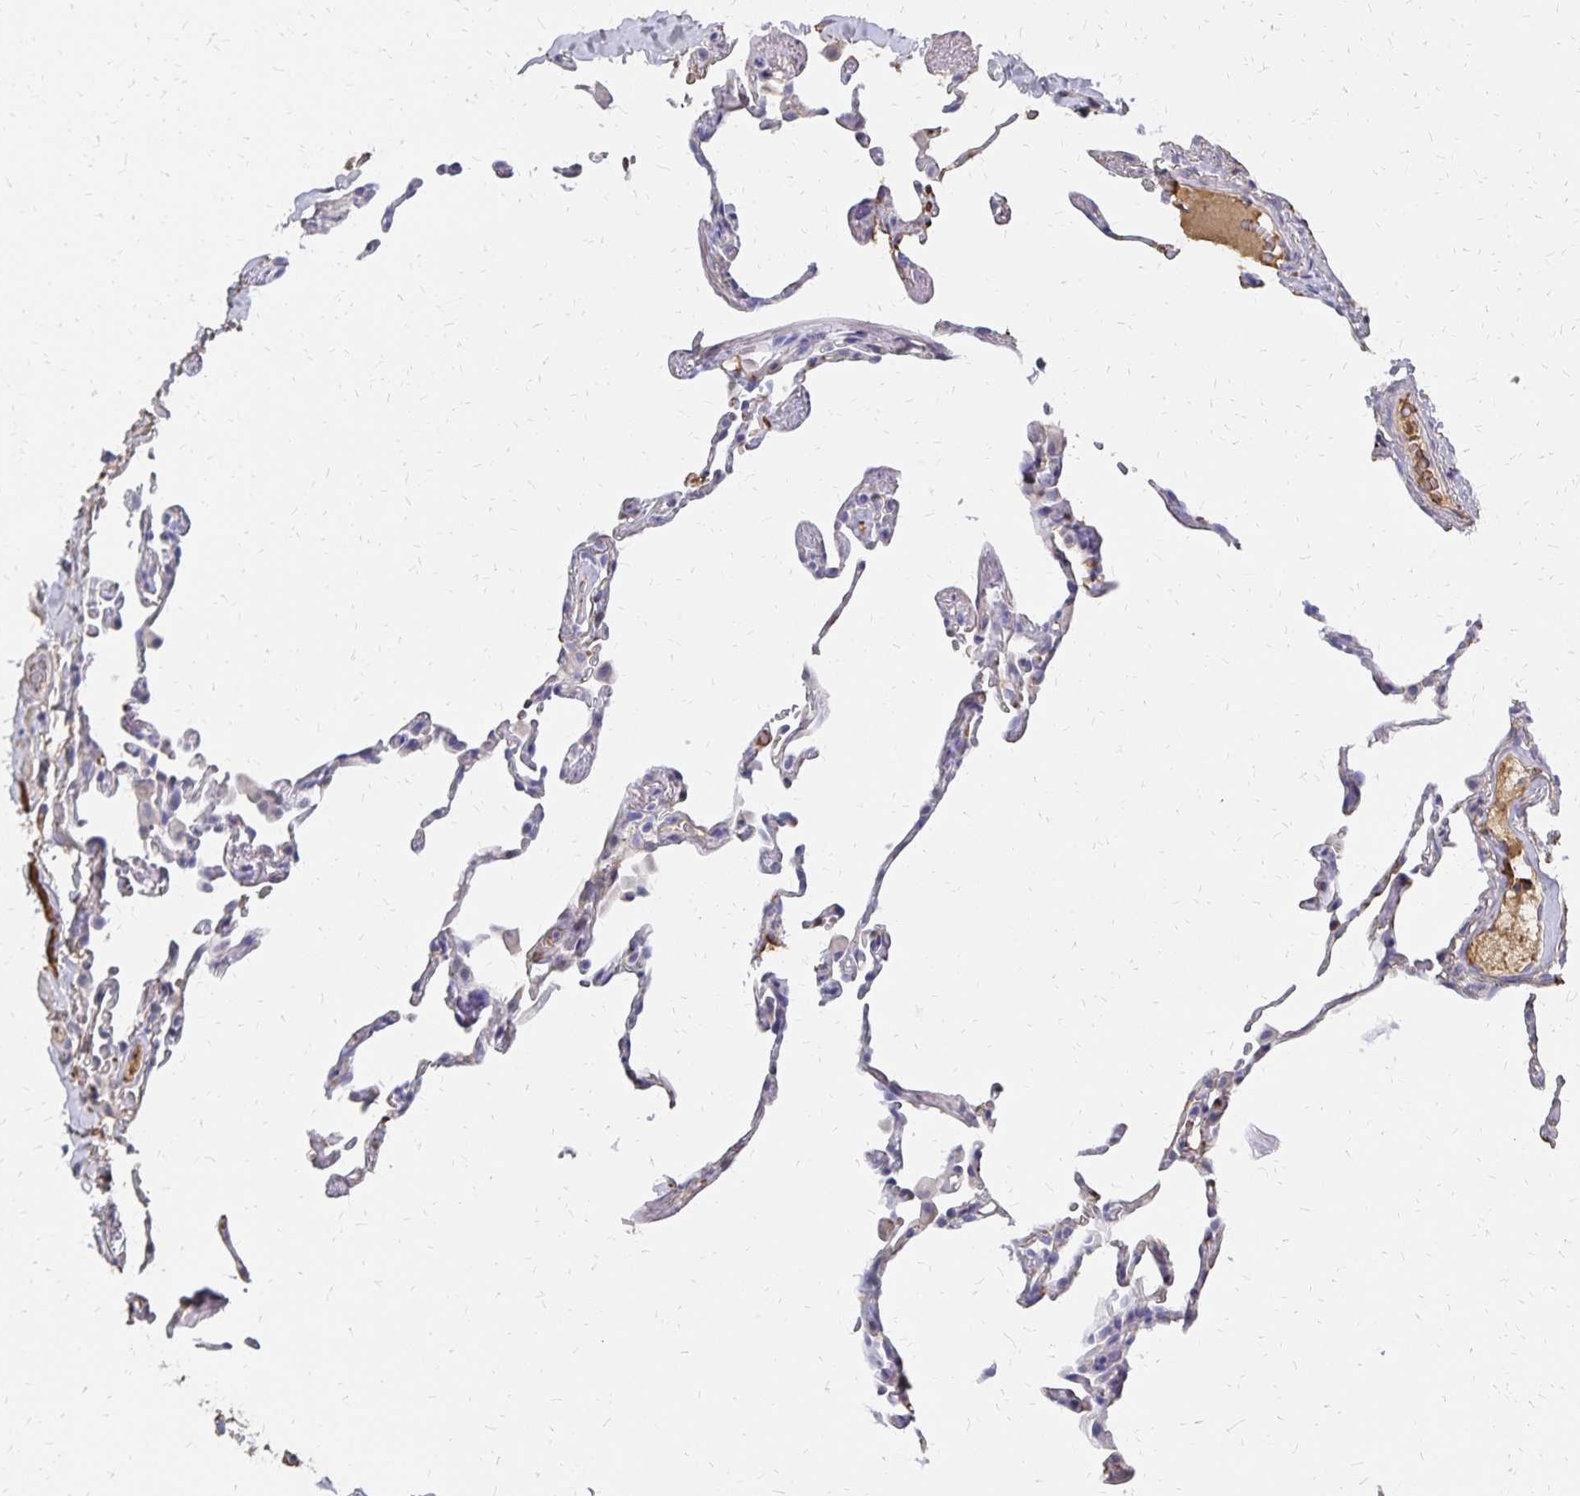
{"staining": {"intensity": "weak", "quantity": "<25%", "location": "cytoplasmic/membranous"}, "tissue": "lung", "cell_type": "Alveolar cells", "image_type": "normal", "snomed": [{"axis": "morphology", "description": "Normal tissue, NOS"}, {"axis": "topography", "description": "Lung"}], "caption": "Immunohistochemical staining of benign human lung exhibits no significant positivity in alveolar cells.", "gene": "KISS1", "patient": {"sex": "female", "age": 57}}